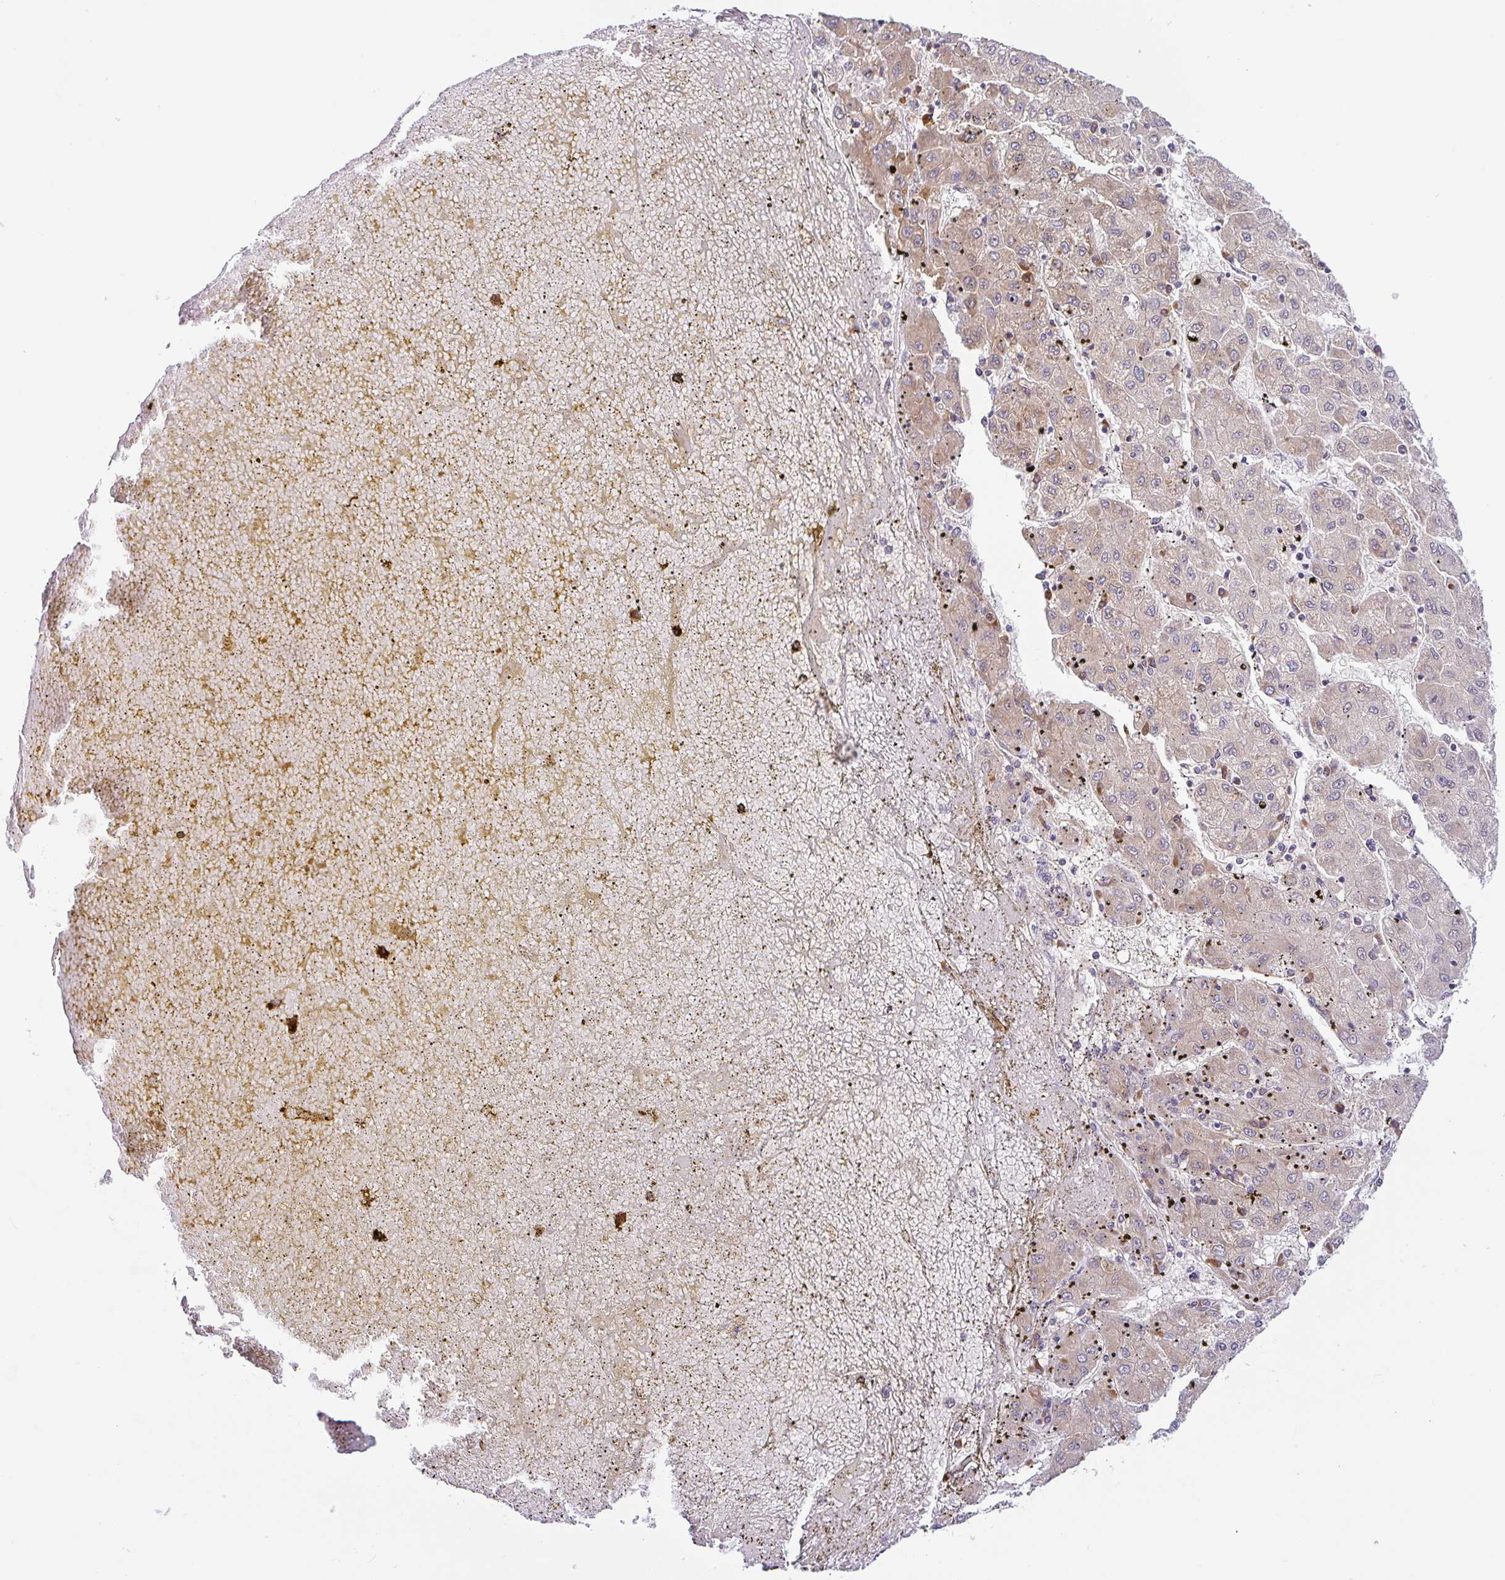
{"staining": {"intensity": "weak", "quantity": "25%-75%", "location": "cytoplasmic/membranous"}, "tissue": "liver cancer", "cell_type": "Tumor cells", "image_type": "cancer", "snomed": [{"axis": "morphology", "description": "Carcinoma, Hepatocellular, NOS"}, {"axis": "topography", "description": "Liver"}], "caption": "This is an image of IHC staining of hepatocellular carcinoma (liver), which shows weak positivity in the cytoplasmic/membranous of tumor cells.", "gene": "DERL2", "patient": {"sex": "male", "age": 72}}